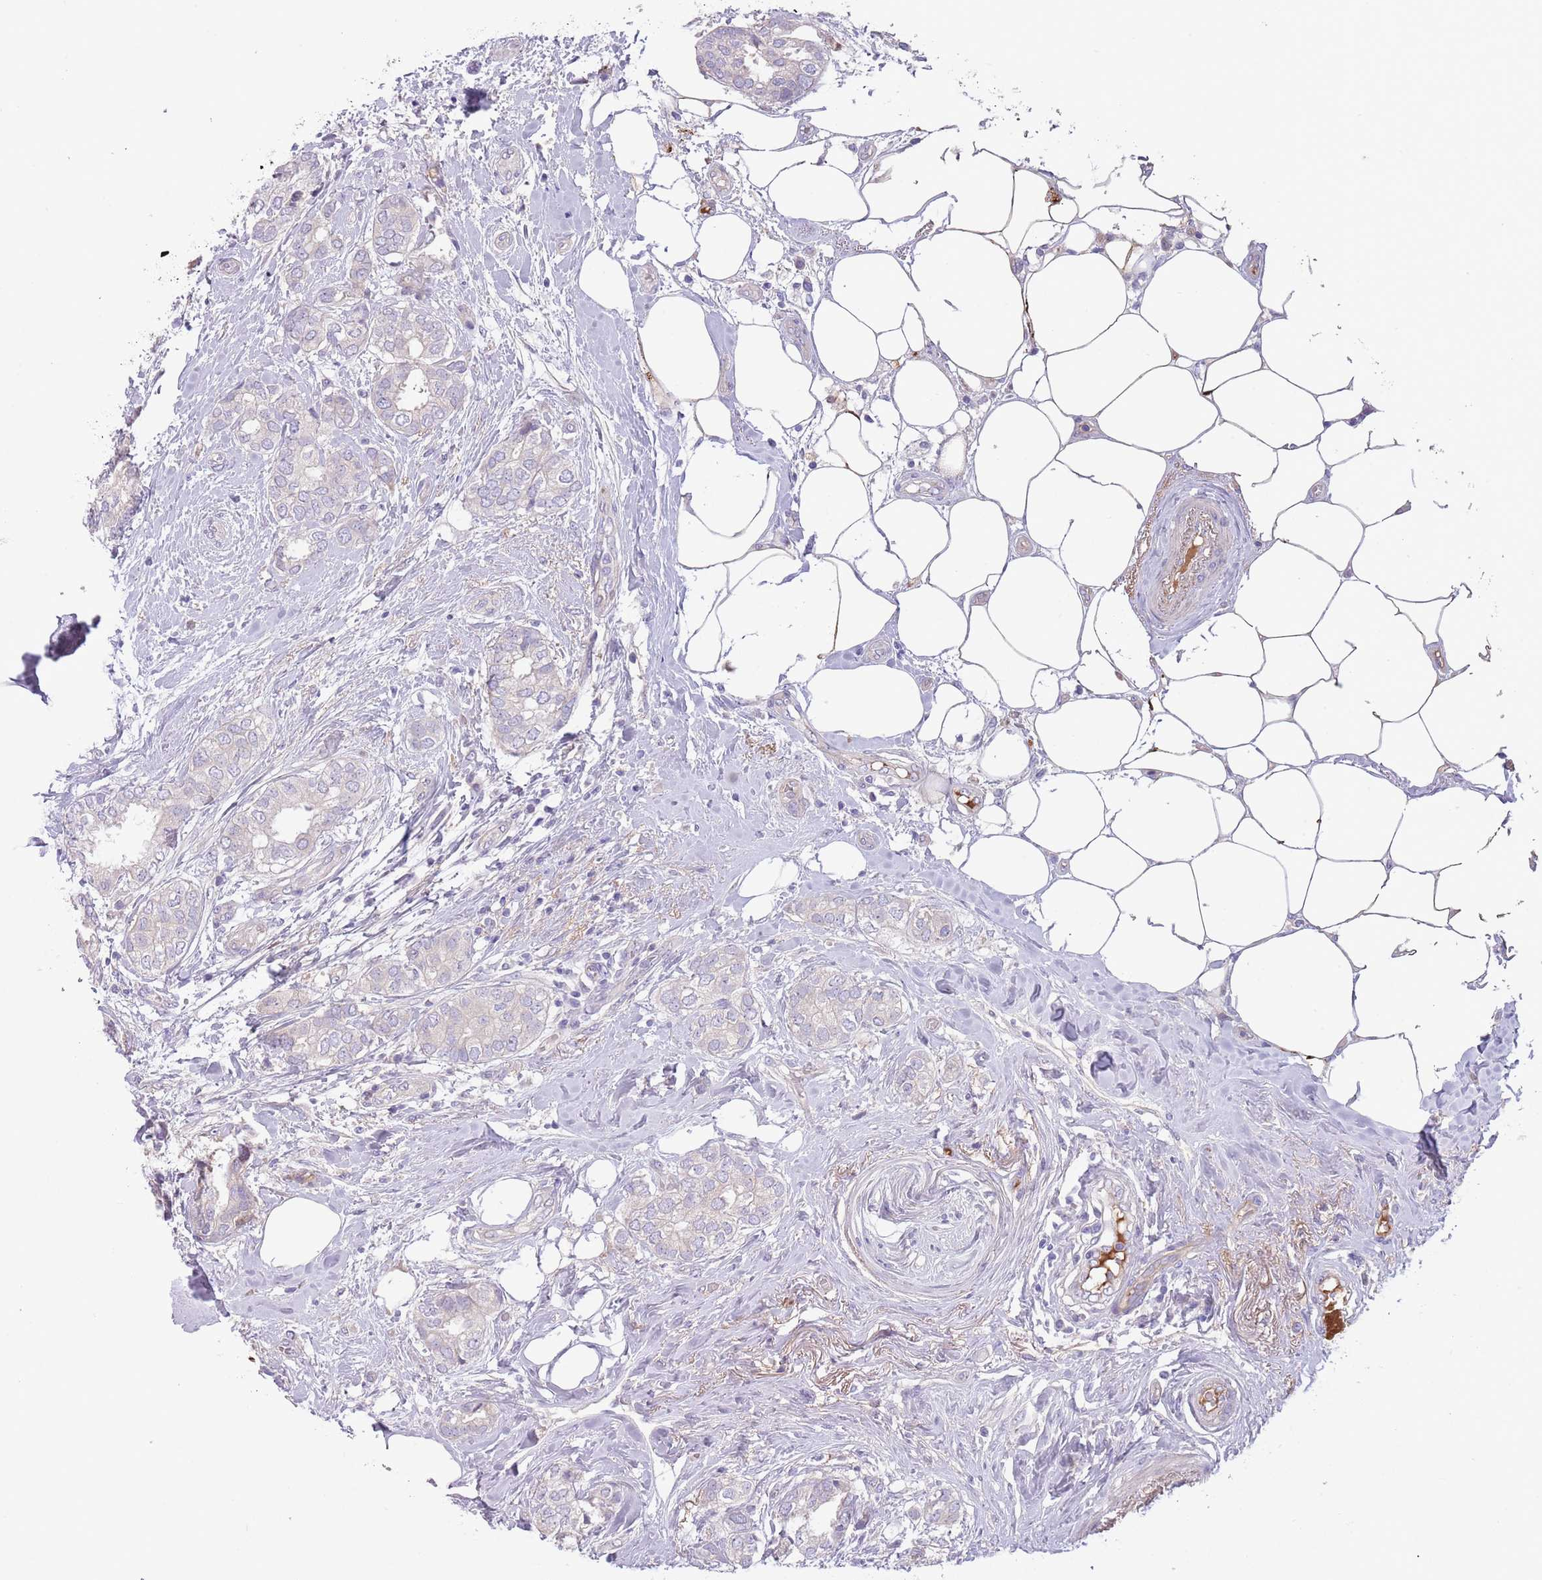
{"staining": {"intensity": "negative", "quantity": "none", "location": "none"}, "tissue": "breast cancer", "cell_type": "Tumor cells", "image_type": "cancer", "snomed": [{"axis": "morphology", "description": "Duct carcinoma"}, {"axis": "topography", "description": "Breast"}], "caption": "IHC micrograph of neoplastic tissue: human breast intraductal carcinoma stained with DAB shows no significant protein staining in tumor cells. (Immunohistochemistry (ihc), brightfield microscopy, high magnification).", "gene": "CFH", "patient": {"sex": "female", "age": 73}}